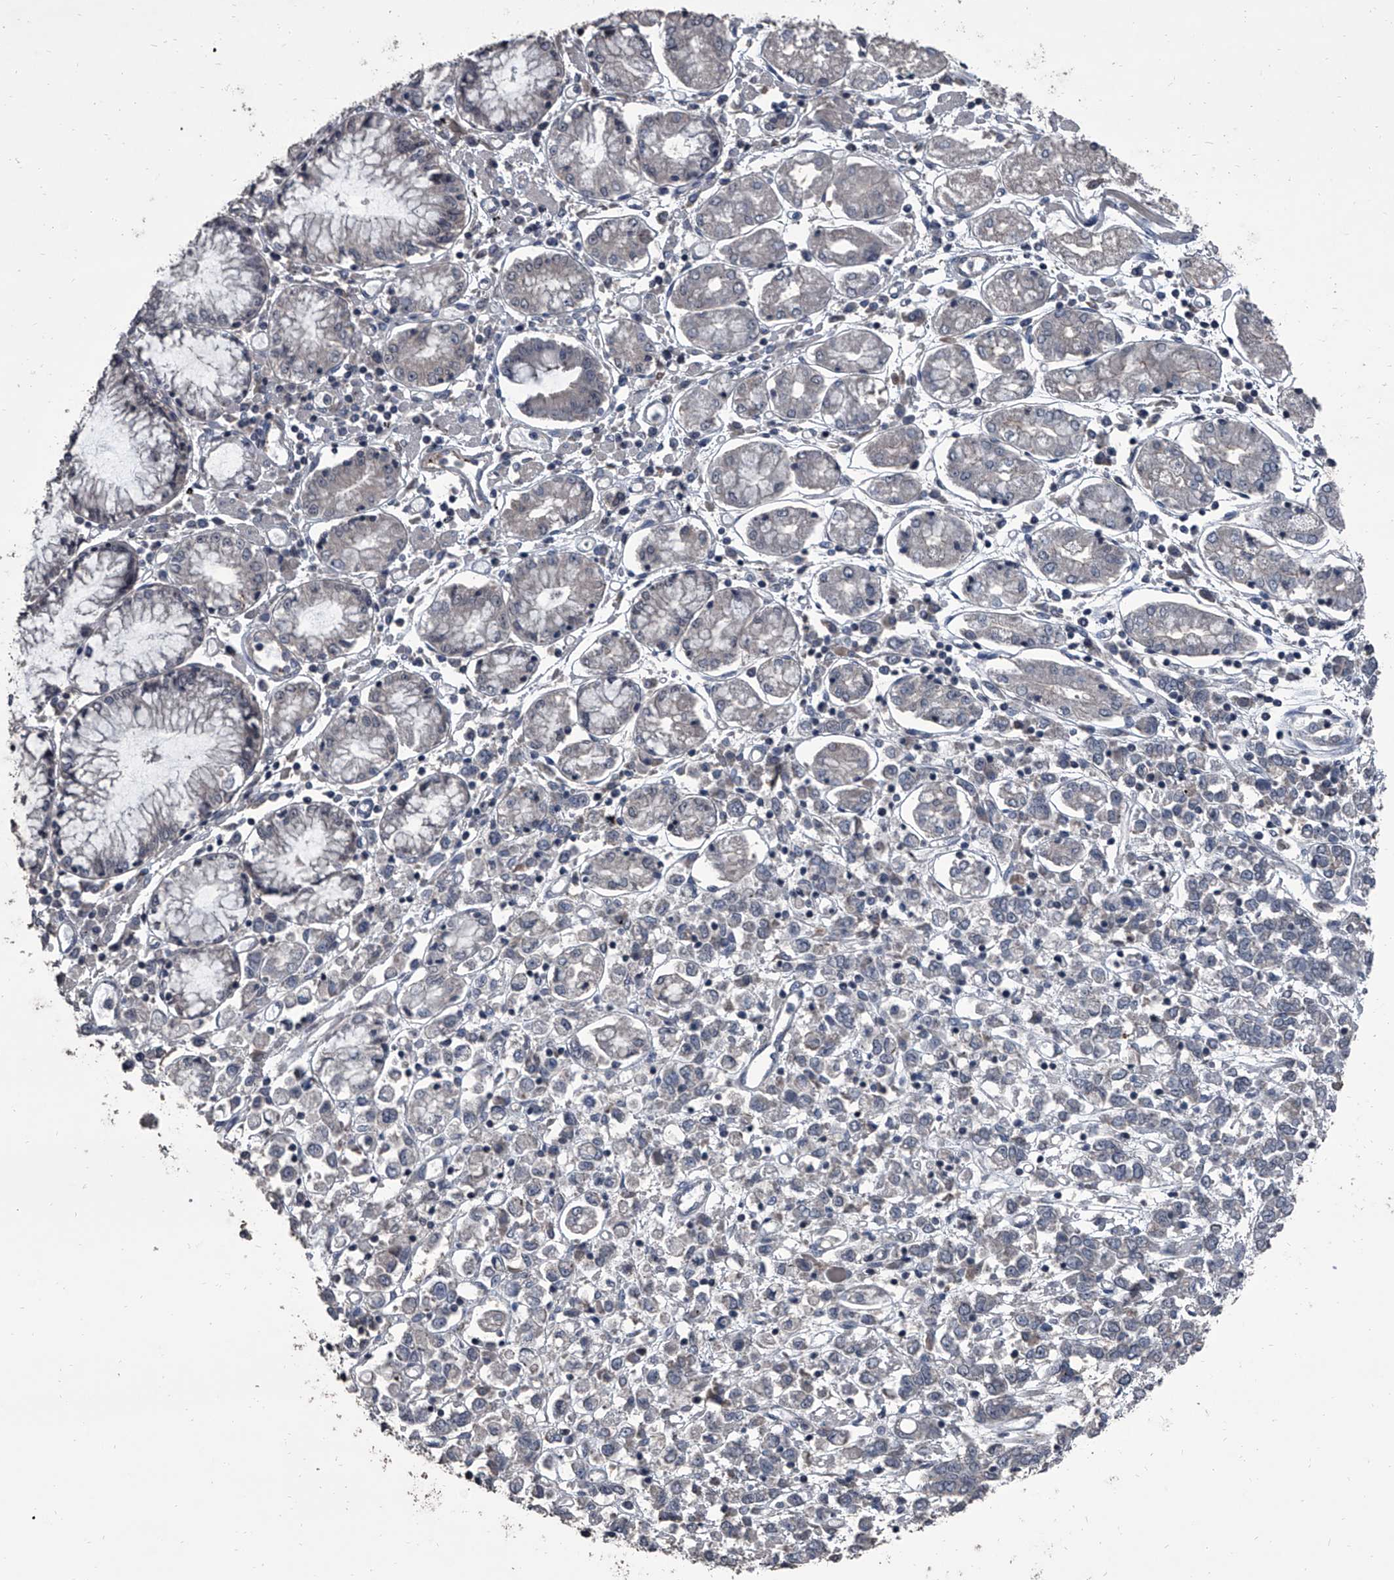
{"staining": {"intensity": "negative", "quantity": "none", "location": "none"}, "tissue": "stomach cancer", "cell_type": "Tumor cells", "image_type": "cancer", "snomed": [{"axis": "morphology", "description": "Adenocarcinoma, NOS"}, {"axis": "topography", "description": "Stomach"}], "caption": "IHC of human stomach cancer (adenocarcinoma) demonstrates no positivity in tumor cells.", "gene": "OARD1", "patient": {"sex": "female", "age": 76}}